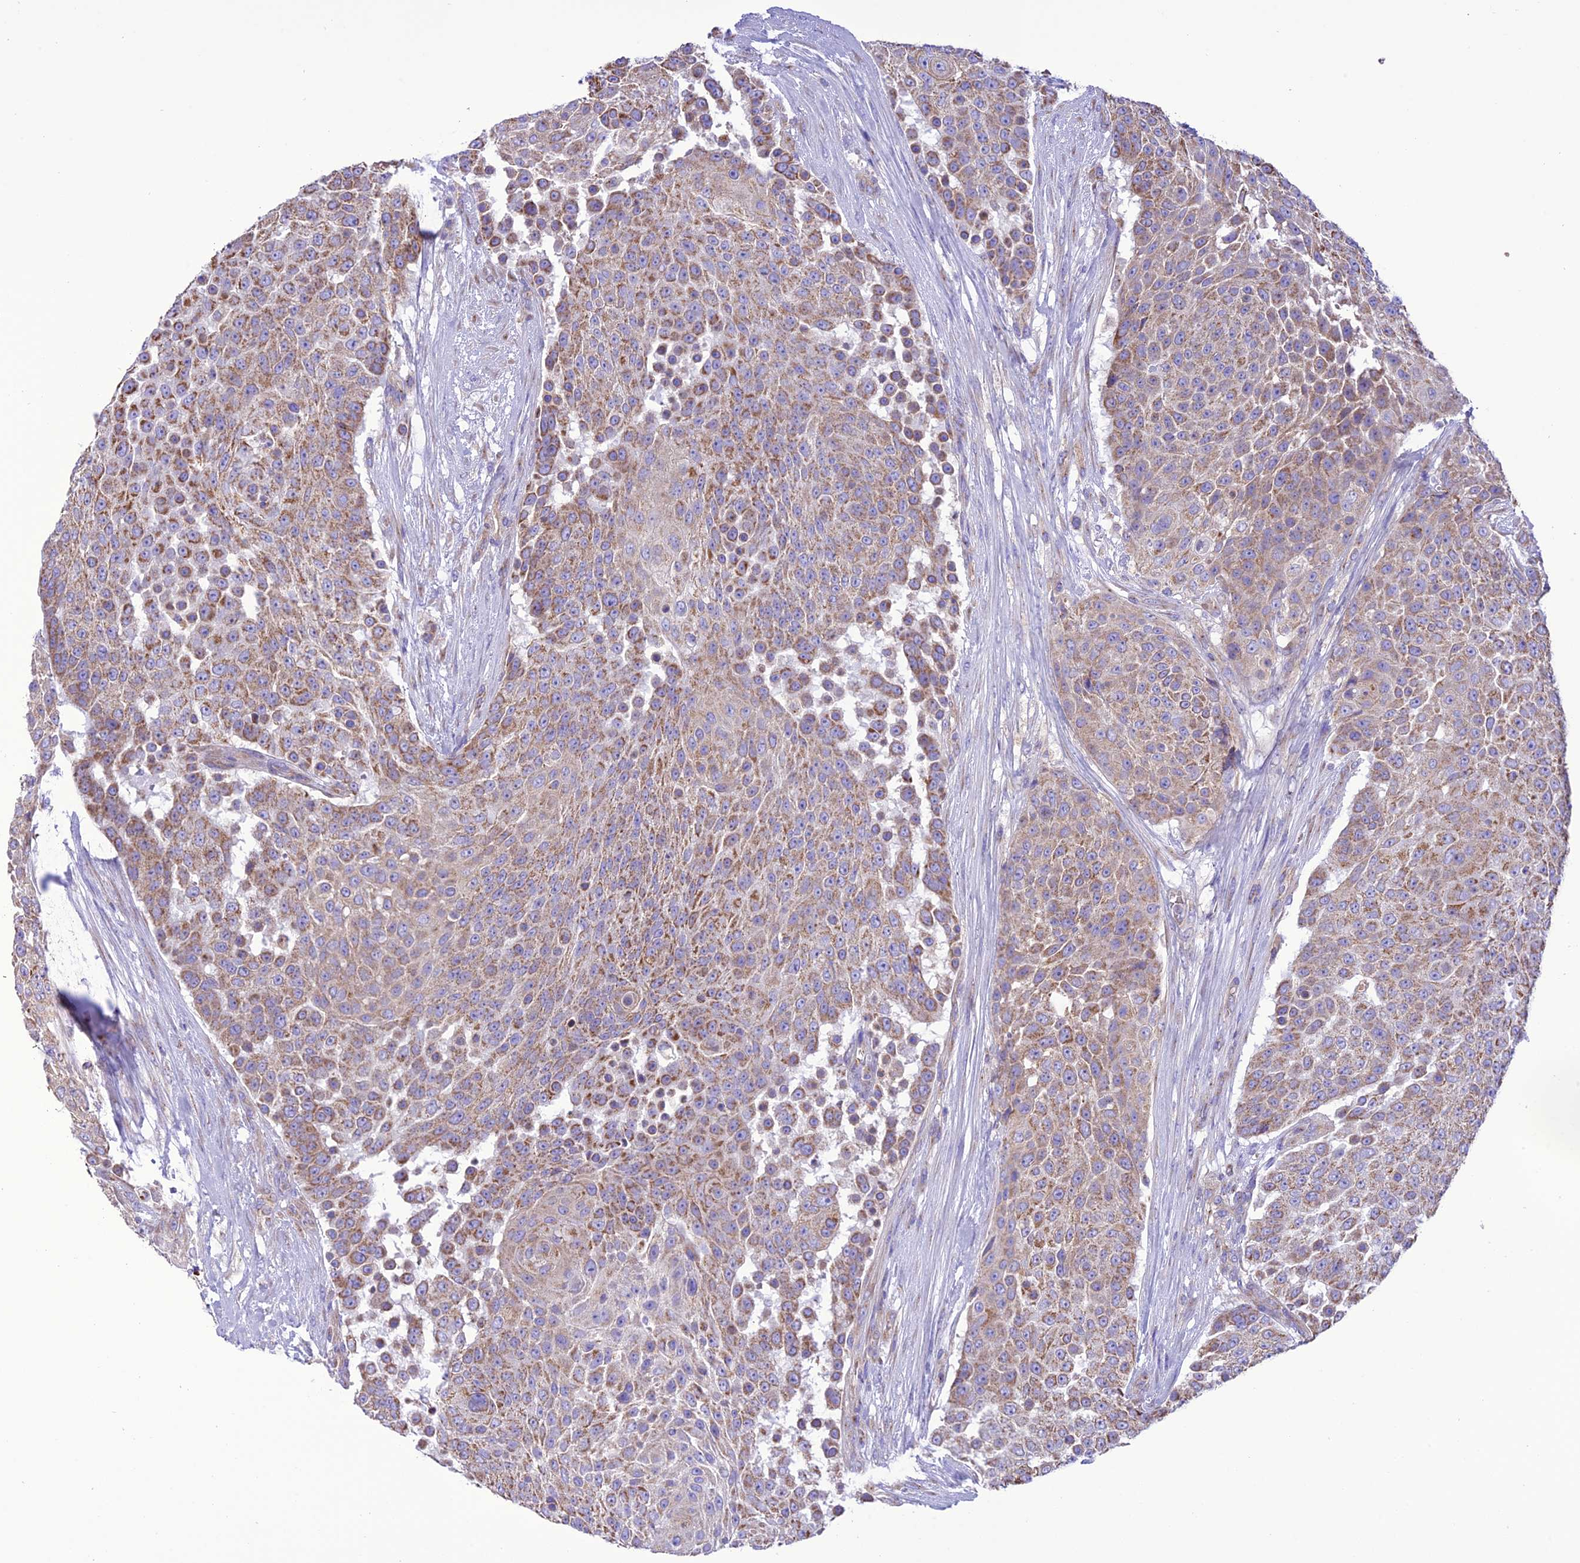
{"staining": {"intensity": "moderate", "quantity": ">75%", "location": "cytoplasmic/membranous"}, "tissue": "urothelial cancer", "cell_type": "Tumor cells", "image_type": "cancer", "snomed": [{"axis": "morphology", "description": "Urothelial carcinoma, High grade"}, {"axis": "topography", "description": "Urinary bladder"}], "caption": "Brown immunohistochemical staining in urothelial carcinoma (high-grade) shows moderate cytoplasmic/membranous positivity in approximately >75% of tumor cells.", "gene": "MAP3K12", "patient": {"sex": "female", "age": 63}}